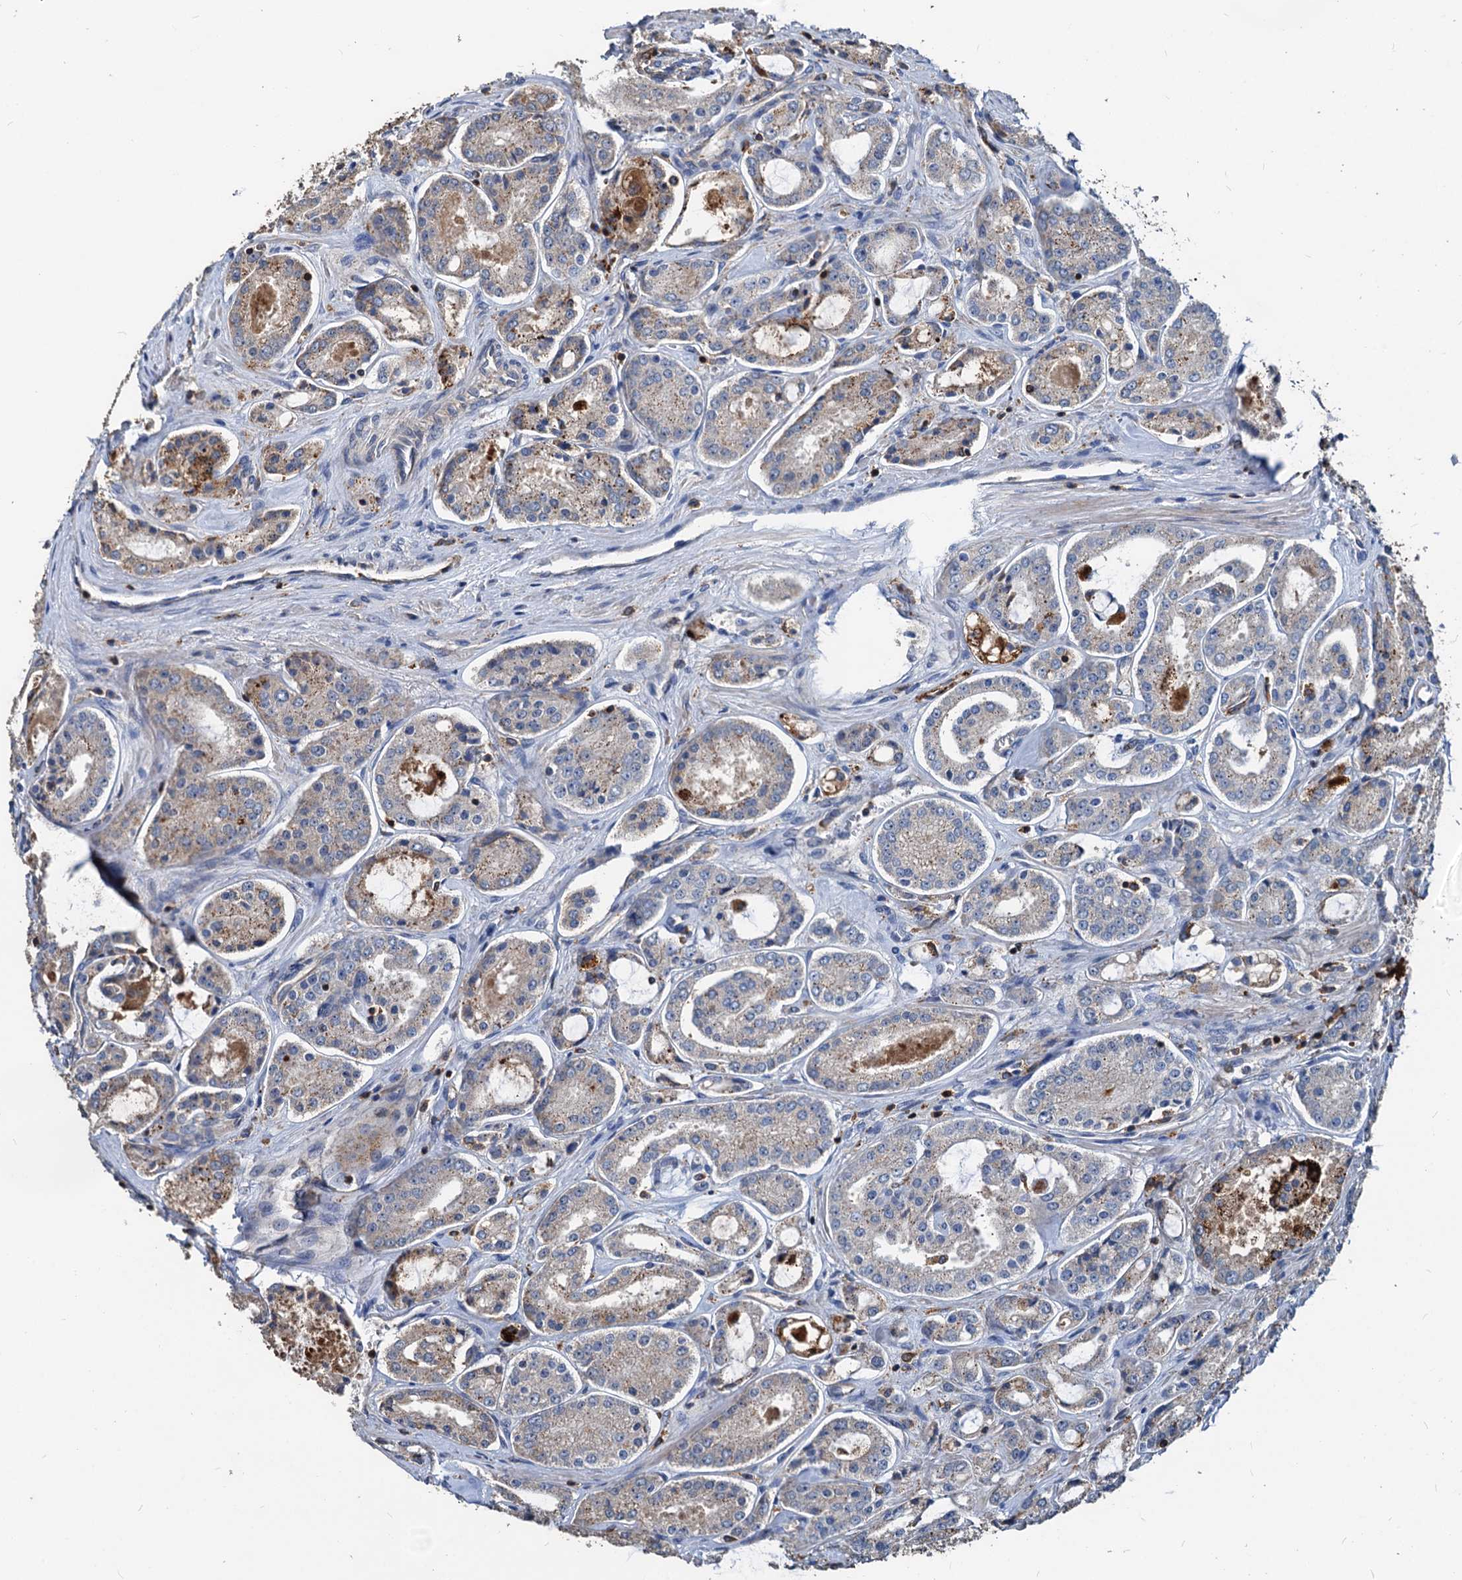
{"staining": {"intensity": "negative", "quantity": "none", "location": "none"}, "tissue": "prostate cancer", "cell_type": "Tumor cells", "image_type": "cancer", "snomed": [{"axis": "morphology", "description": "Adenocarcinoma, Low grade"}, {"axis": "topography", "description": "Prostate"}], "caption": "Immunohistochemical staining of human prostate cancer shows no significant staining in tumor cells. (DAB immunohistochemistry (IHC) with hematoxylin counter stain).", "gene": "LCP2", "patient": {"sex": "male", "age": 68}}